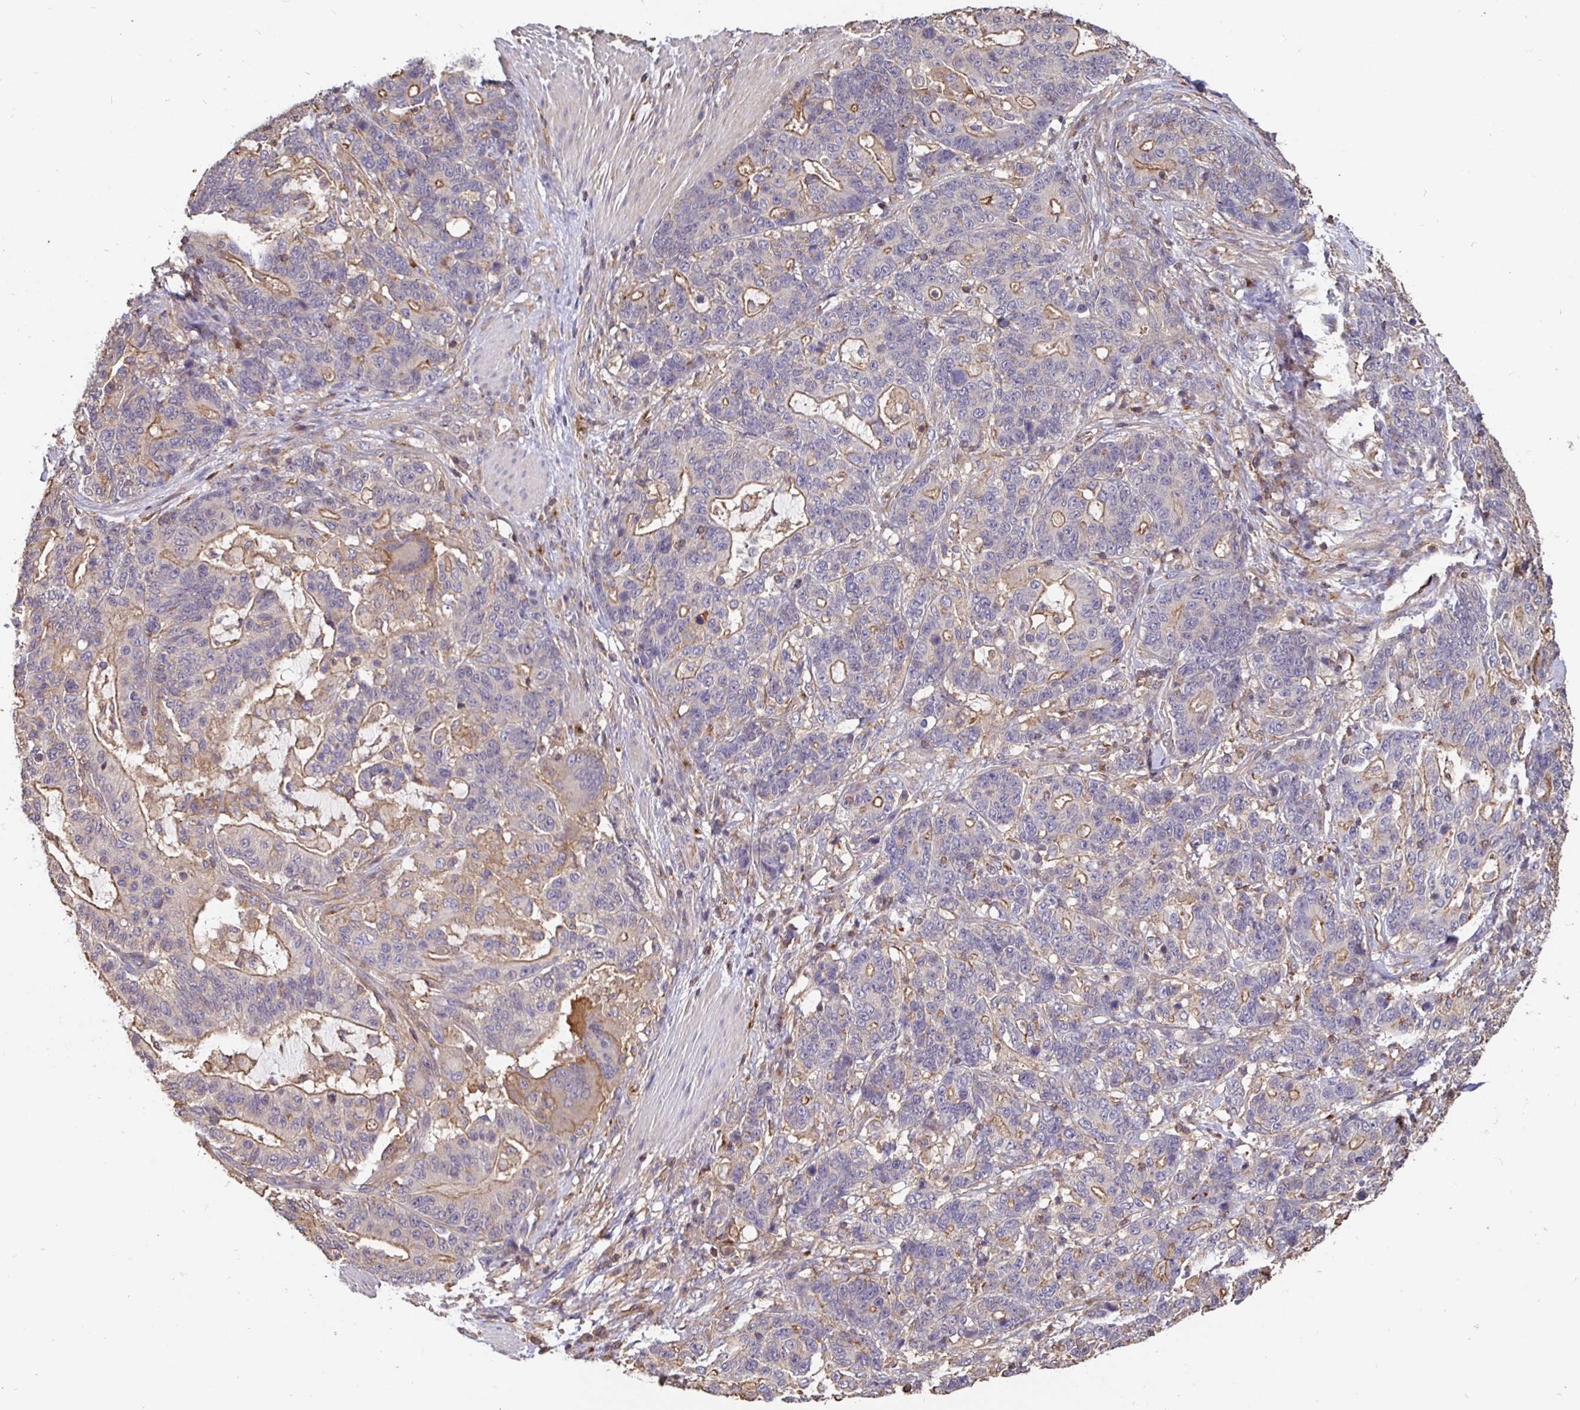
{"staining": {"intensity": "moderate", "quantity": "25%-75%", "location": "cytoplasmic/membranous"}, "tissue": "stomach cancer", "cell_type": "Tumor cells", "image_type": "cancer", "snomed": [{"axis": "morphology", "description": "Normal tissue, NOS"}, {"axis": "morphology", "description": "Adenocarcinoma, NOS"}, {"axis": "topography", "description": "Stomach"}], "caption": "Immunohistochemistry (IHC) image of stomach cancer stained for a protein (brown), which reveals medium levels of moderate cytoplasmic/membranous positivity in about 25%-75% of tumor cells.", "gene": "C1QTNF7", "patient": {"sex": "female", "age": 64}}